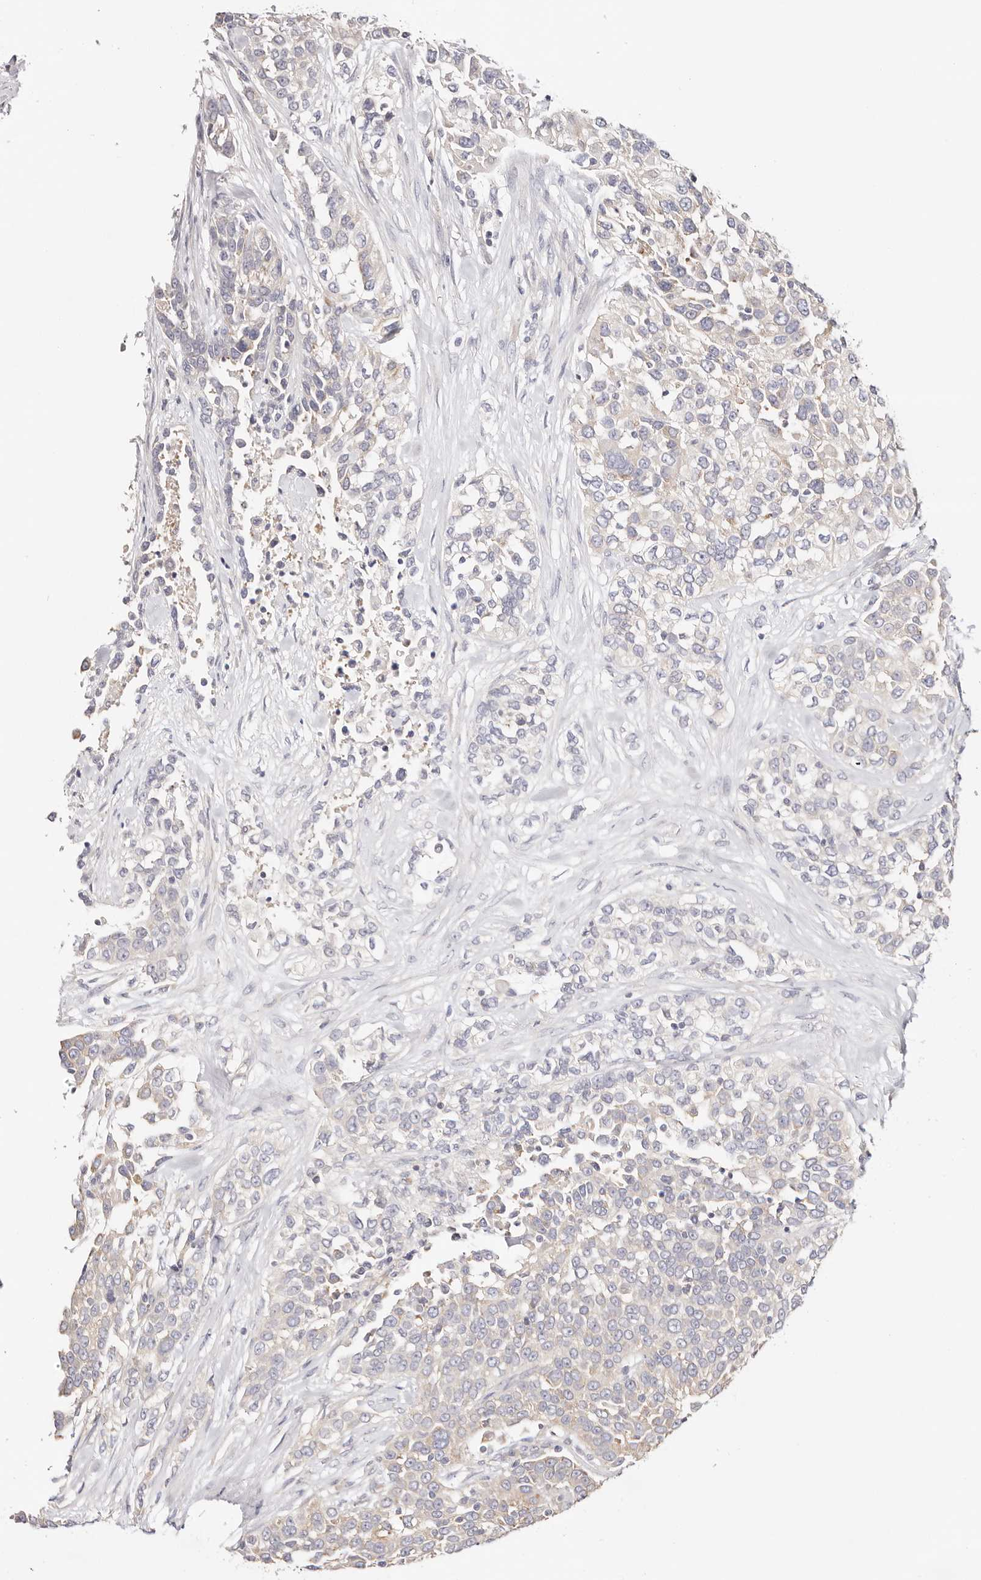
{"staining": {"intensity": "negative", "quantity": "none", "location": "none"}, "tissue": "urothelial cancer", "cell_type": "Tumor cells", "image_type": "cancer", "snomed": [{"axis": "morphology", "description": "Urothelial carcinoma, High grade"}, {"axis": "topography", "description": "Urinary bladder"}], "caption": "Human urothelial cancer stained for a protein using IHC demonstrates no staining in tumor cells.", "gene": "GNA13", "patient": {"sex": "female", "age": 80}}